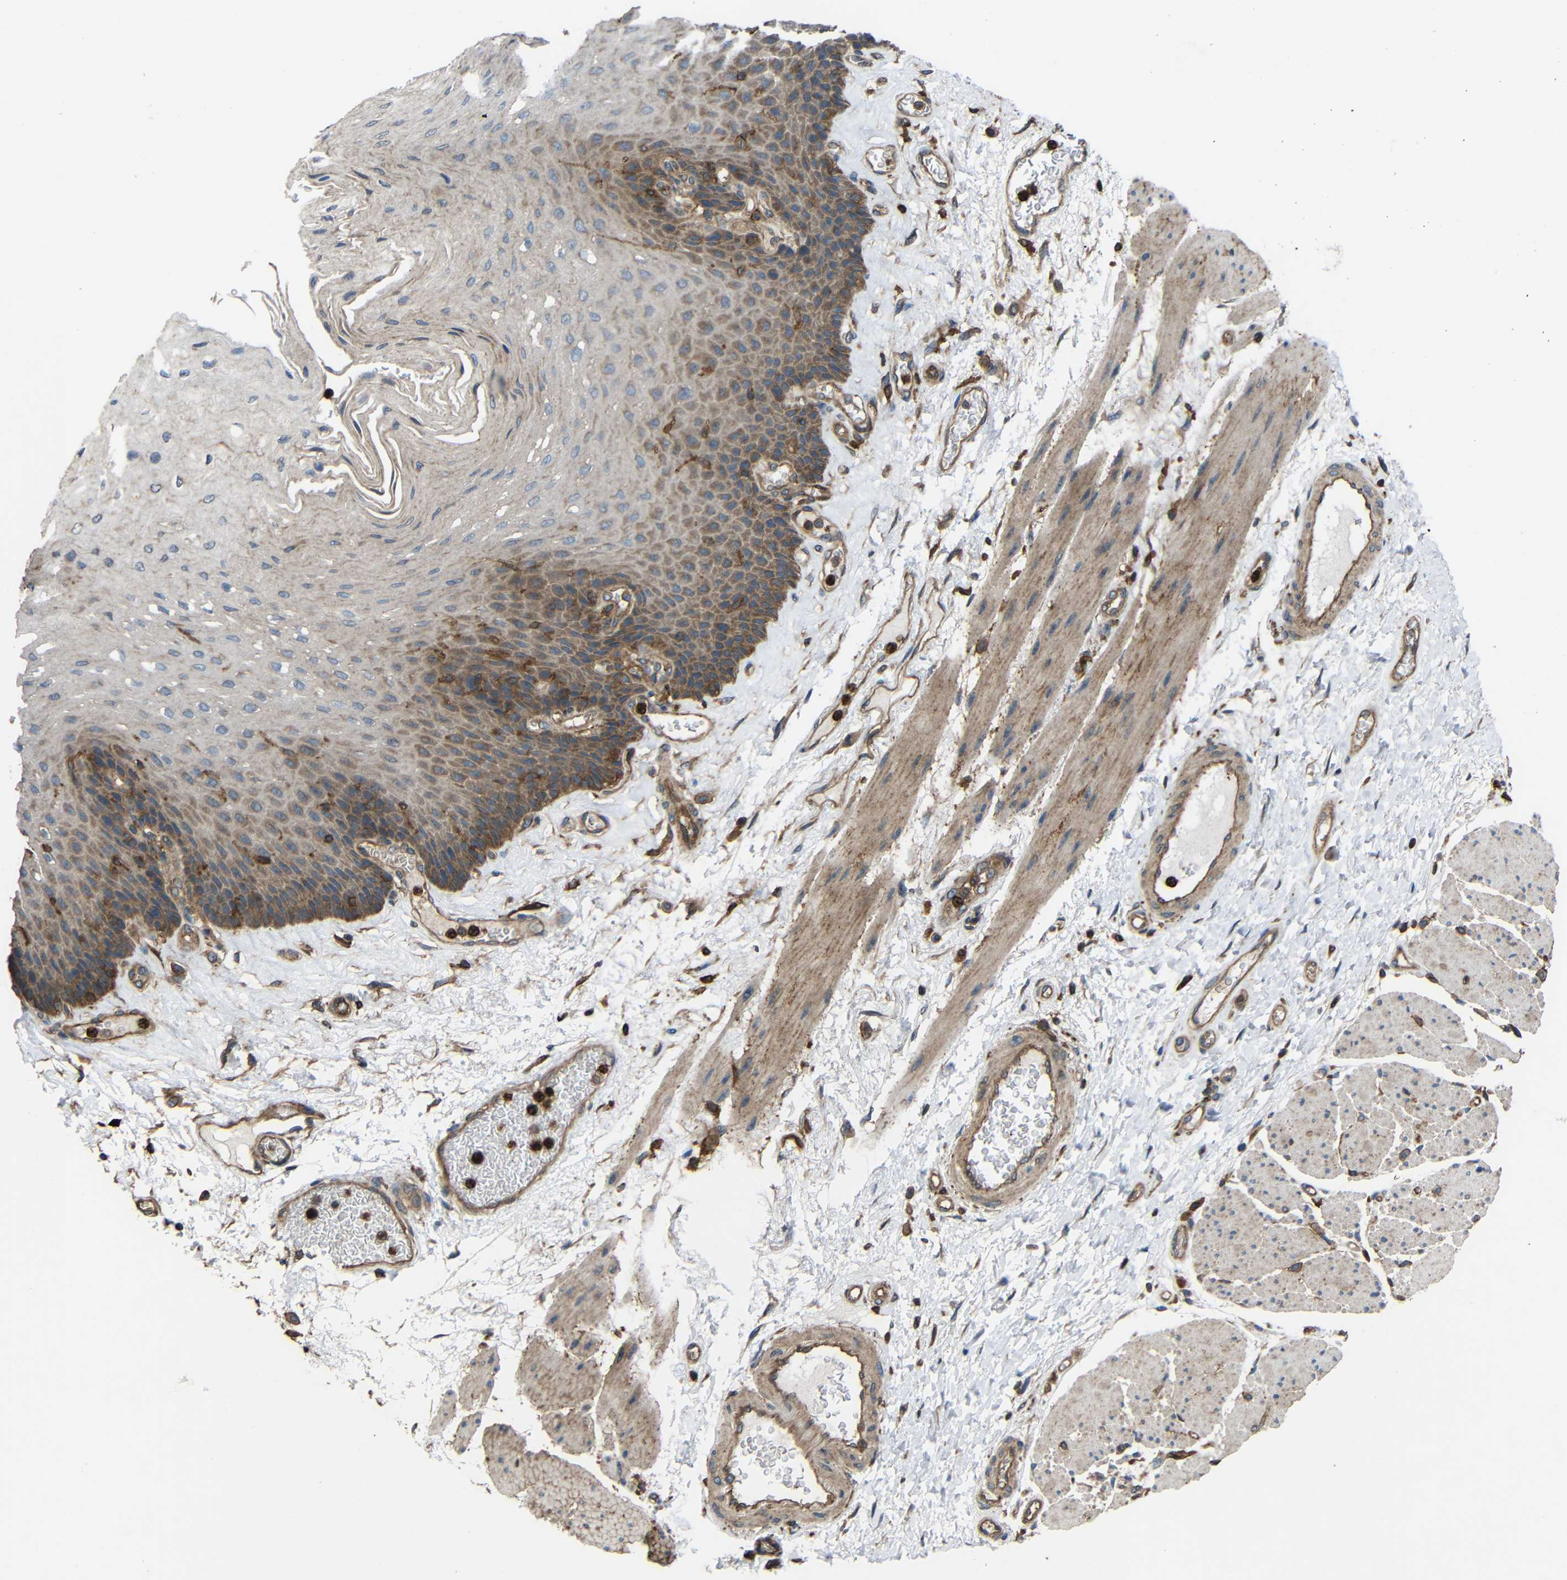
{"staining": {"intensity": "moderate", "quantity": "<25%", "location": "cytoplasmic/membranous"}, "tissue": "esophagus", "cell_type": "Squamous epithelial cells", "image_type": "normal", "snomed": [{"axis": "morphology", "description": "Normal tissue, NOS"}, {"axis": "topography", "description": "Esophagus"}], "caption": "Brown immunohistochemical staining in unremarkable human esophagus reveals moderate cytoplasmic/membranous positivity in about <25% of squamous epithelial cells.", "gene": "TREM2", "patient": {"sex": "female", "age": 72}}